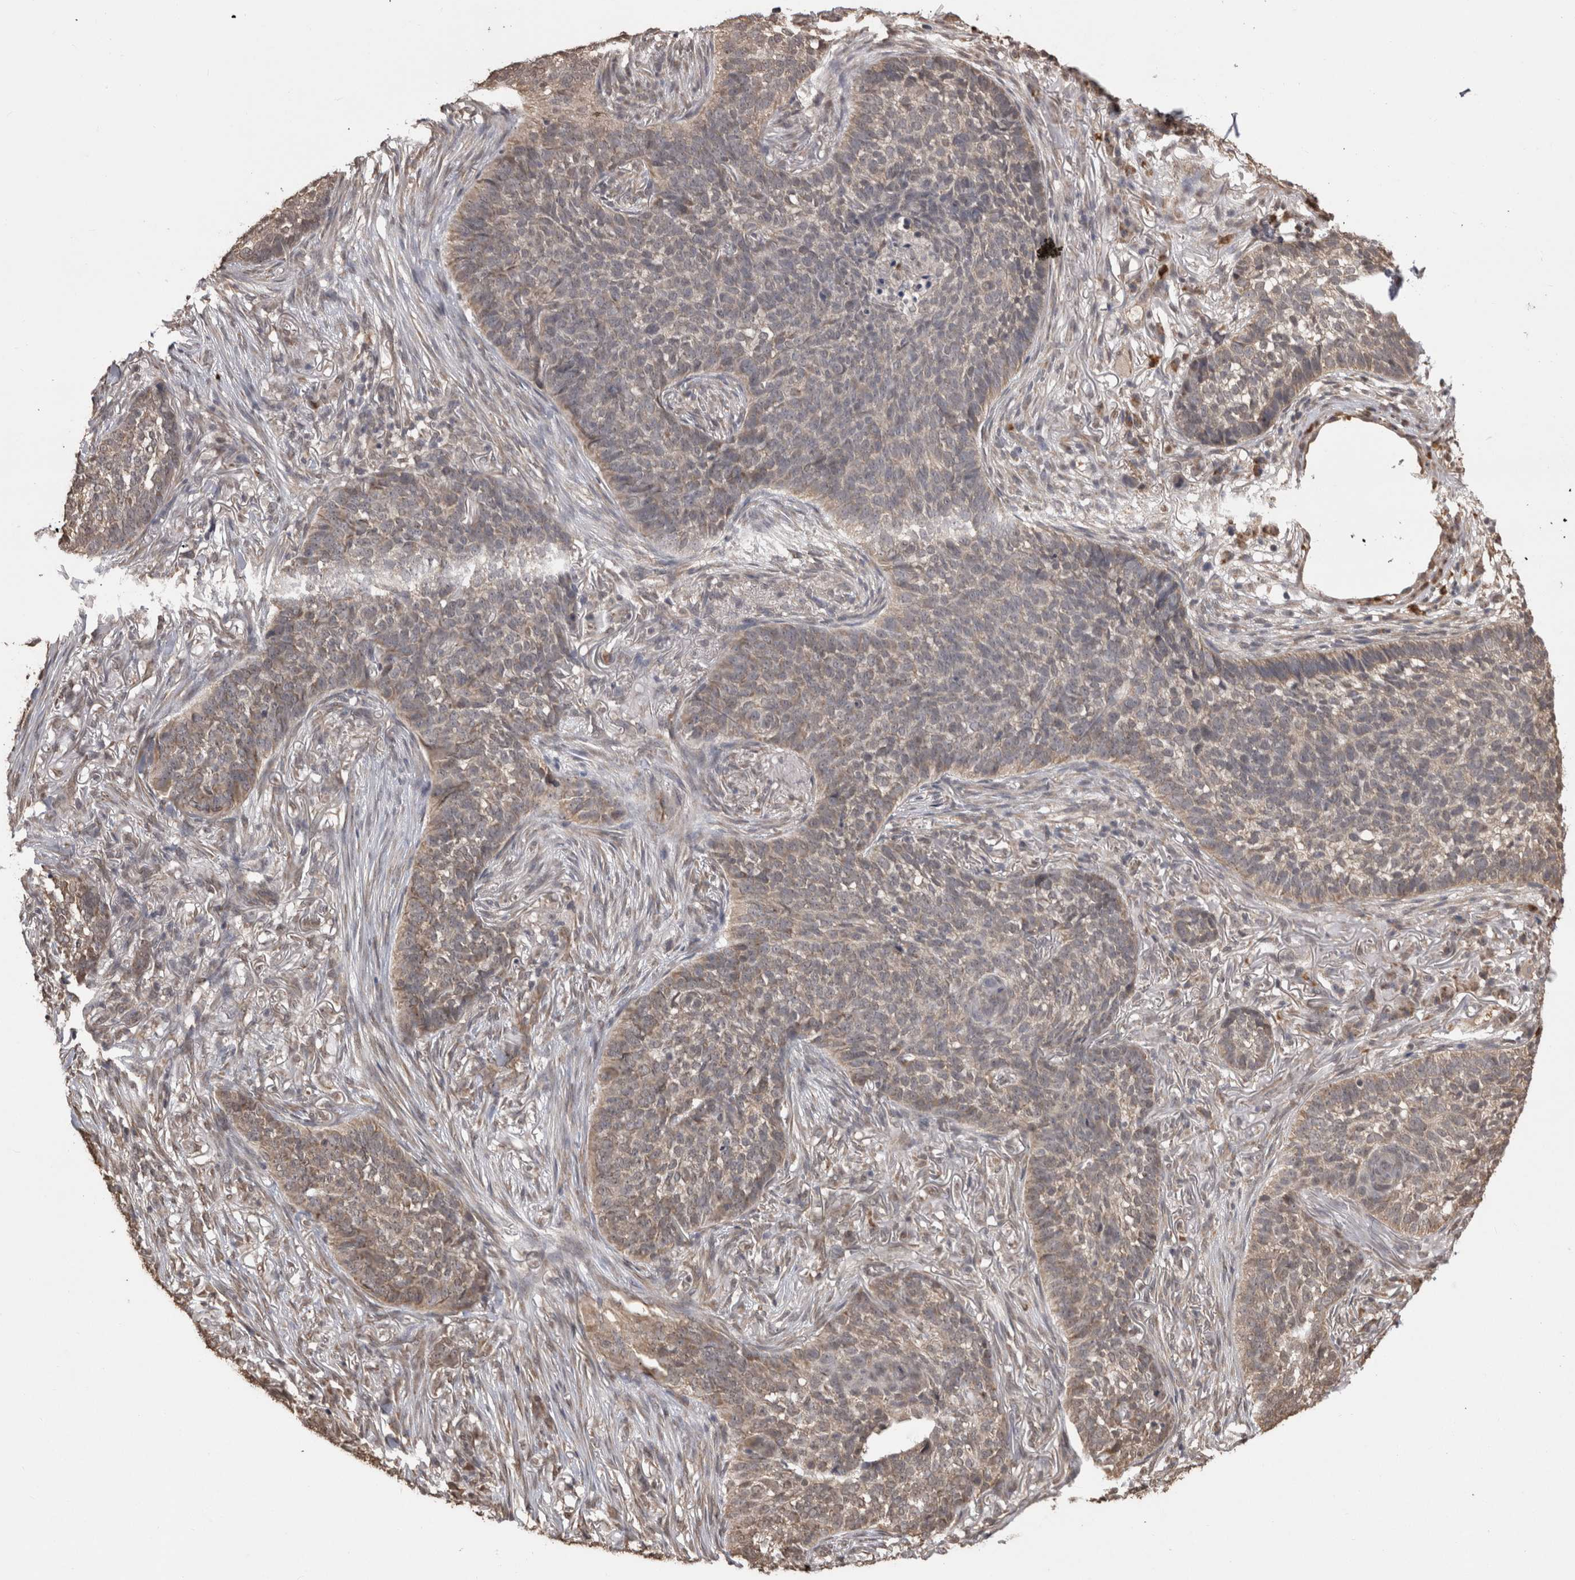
{"staining": {"intensity": "weak", "quantity": "25%-75%", "location": "cytoplasmic/membranous"}, "tissue": "skin cancer", "cell_type": "Tumor cells", "image_type": "cancer", "snomed": [{"axis": "morphology", "description": "Basal cell carcinoma"}, {"axis": "topography", "description": "Skin"}], "caption": "IHC photomicrograph of neoplastic tissue: skin cancer stained using IHC displays low levels of weak protein expression localized specifically in the cytoplasmic/membranous of tumor cells, appearing as a cytoplasmic/membranous brown color.", "gene": "PAK4", "patient": {"sex": "male", "age": 85}}